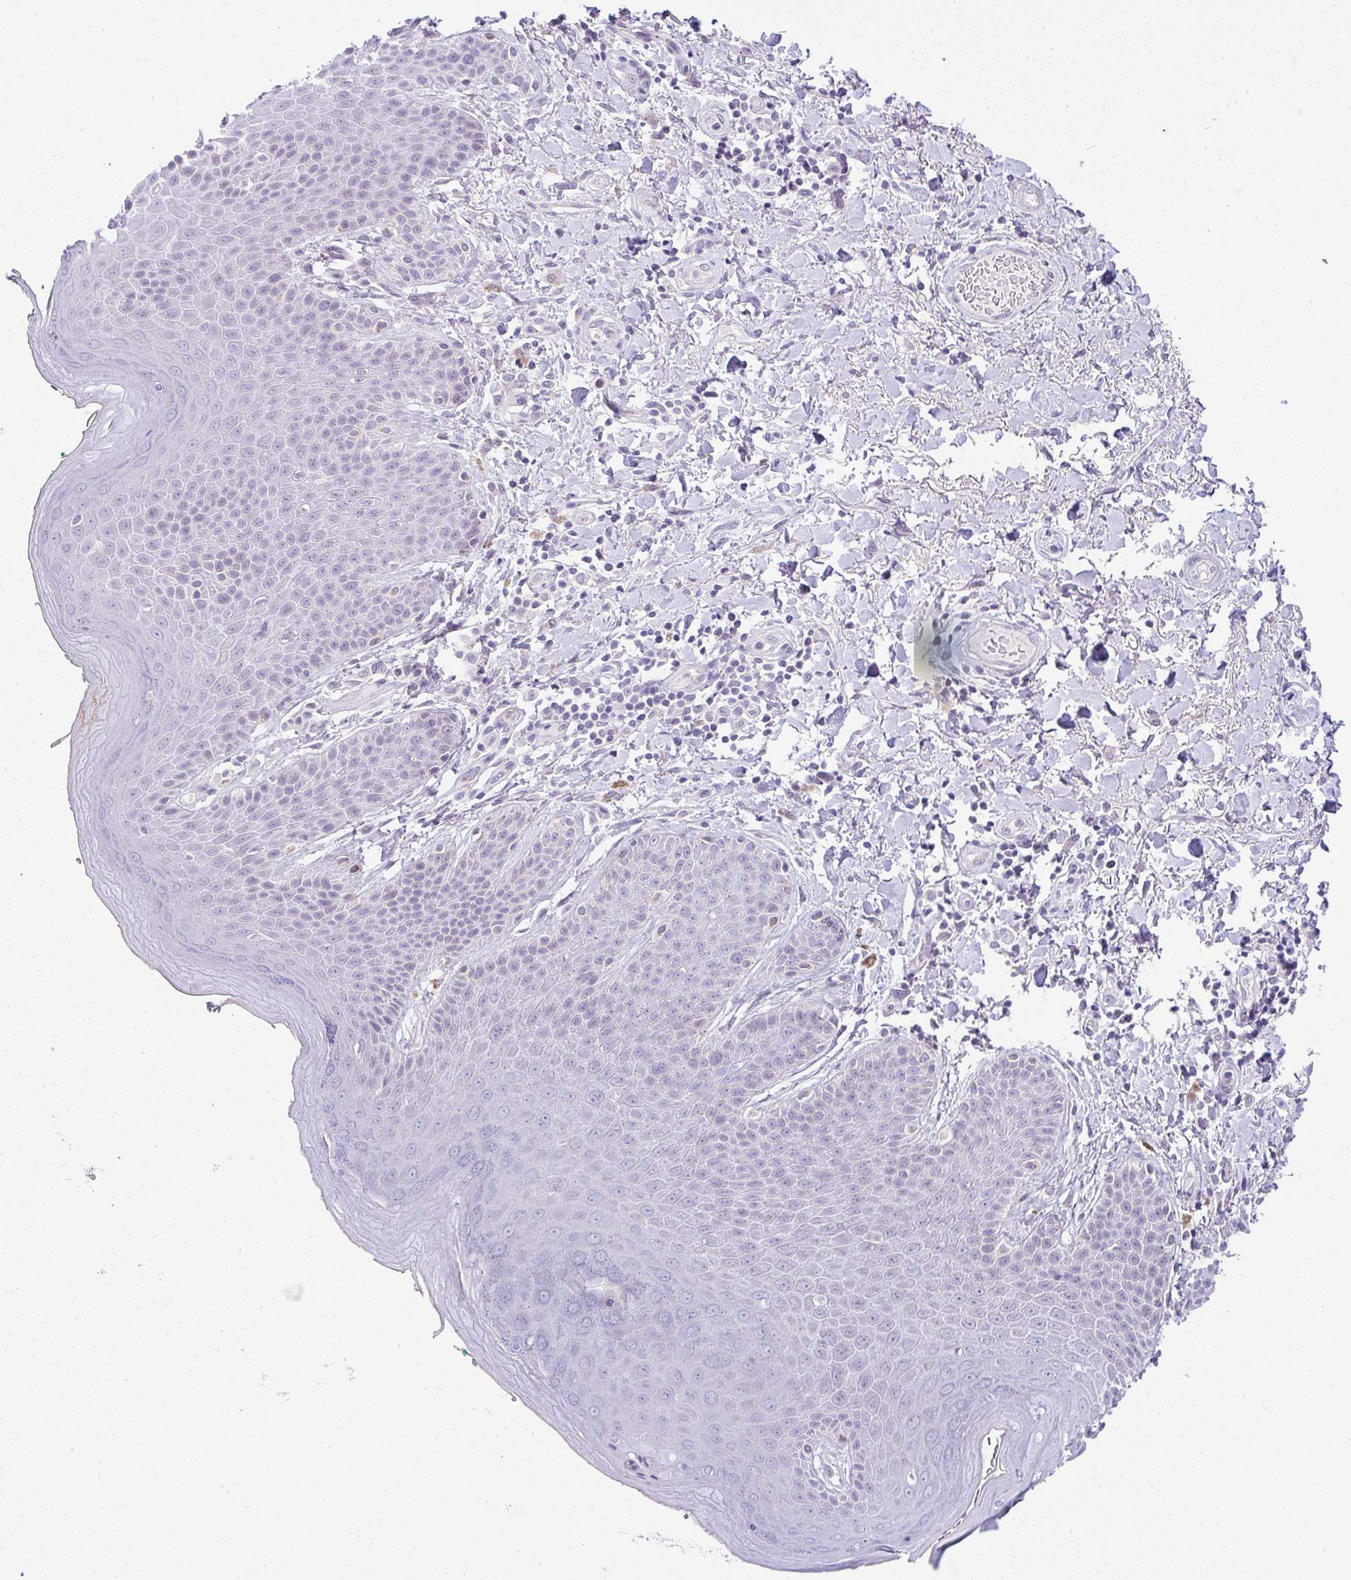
{"staining": {"intensity": "negative", "quantity": "none", "location": "none"}, "tissue": "skin", "cell_type": "Epidermal cells", "image_type": "normal", "snomed": [{"axis": "morphology", "description": "Normal tissue, NOS"}, {"axis": "topography", "description": "Peripheral nerve tissue"}], "caption": "IHC image of normal human skin stained for a protein (brown), which demonstrates no positivity in epidermal cells.", "gene": "FAM177A1", "patient": {"sex": "male", "age": 51}}